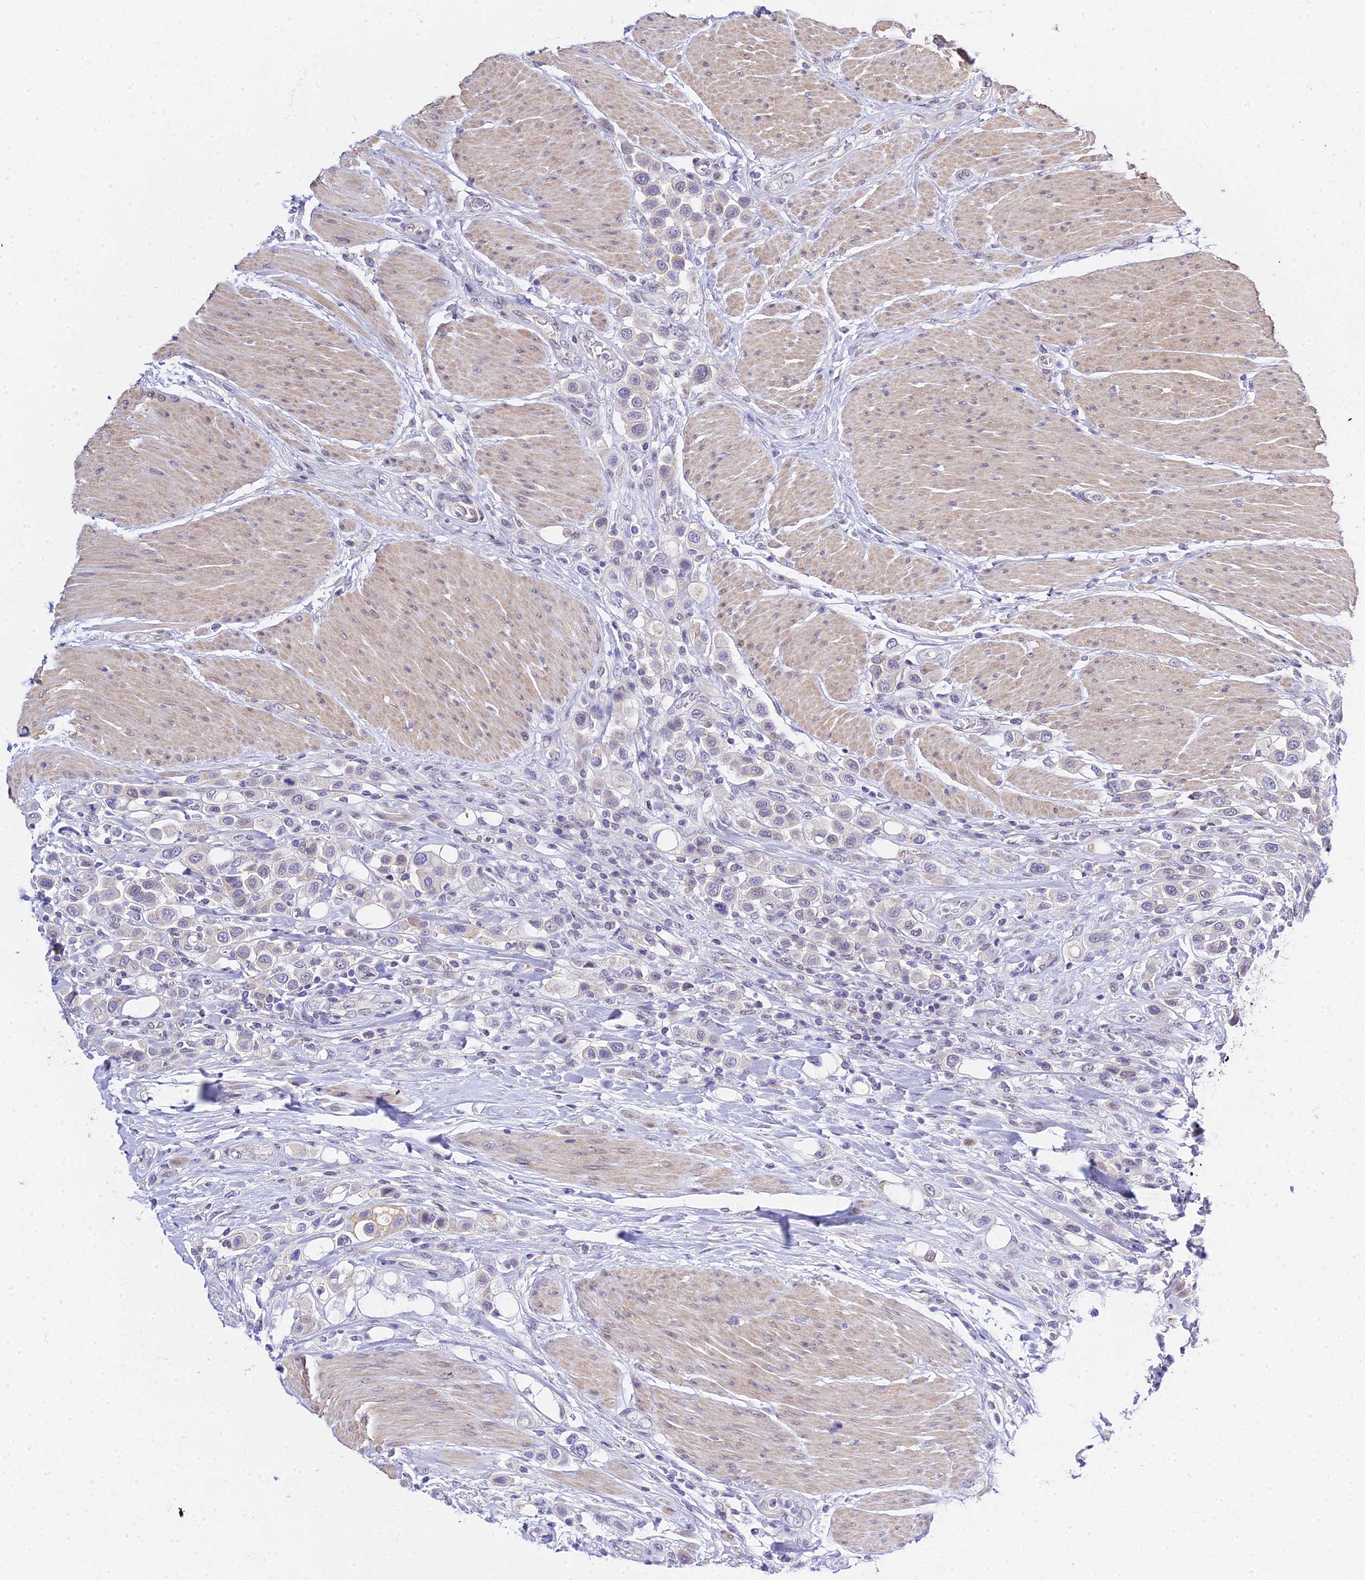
{"staining": {"intensity": "negative", "quantity": "none", "location": "none"}, "tissue": "urothelial cancer", "cell_type": "Tumor cells", "image_type": "cancer", "snomed": [{"axis": "morphology", "description": "Urothelial carcinoma, High grade"}, {"axis": "topography", "description": "Urinary bladder"}], "caption": "IHC of urothelial carcinoma (high-grade) displays no expression in tumor cells.", "gene": "ZNF628", "patient": {"sex": "male", "age": 50}}